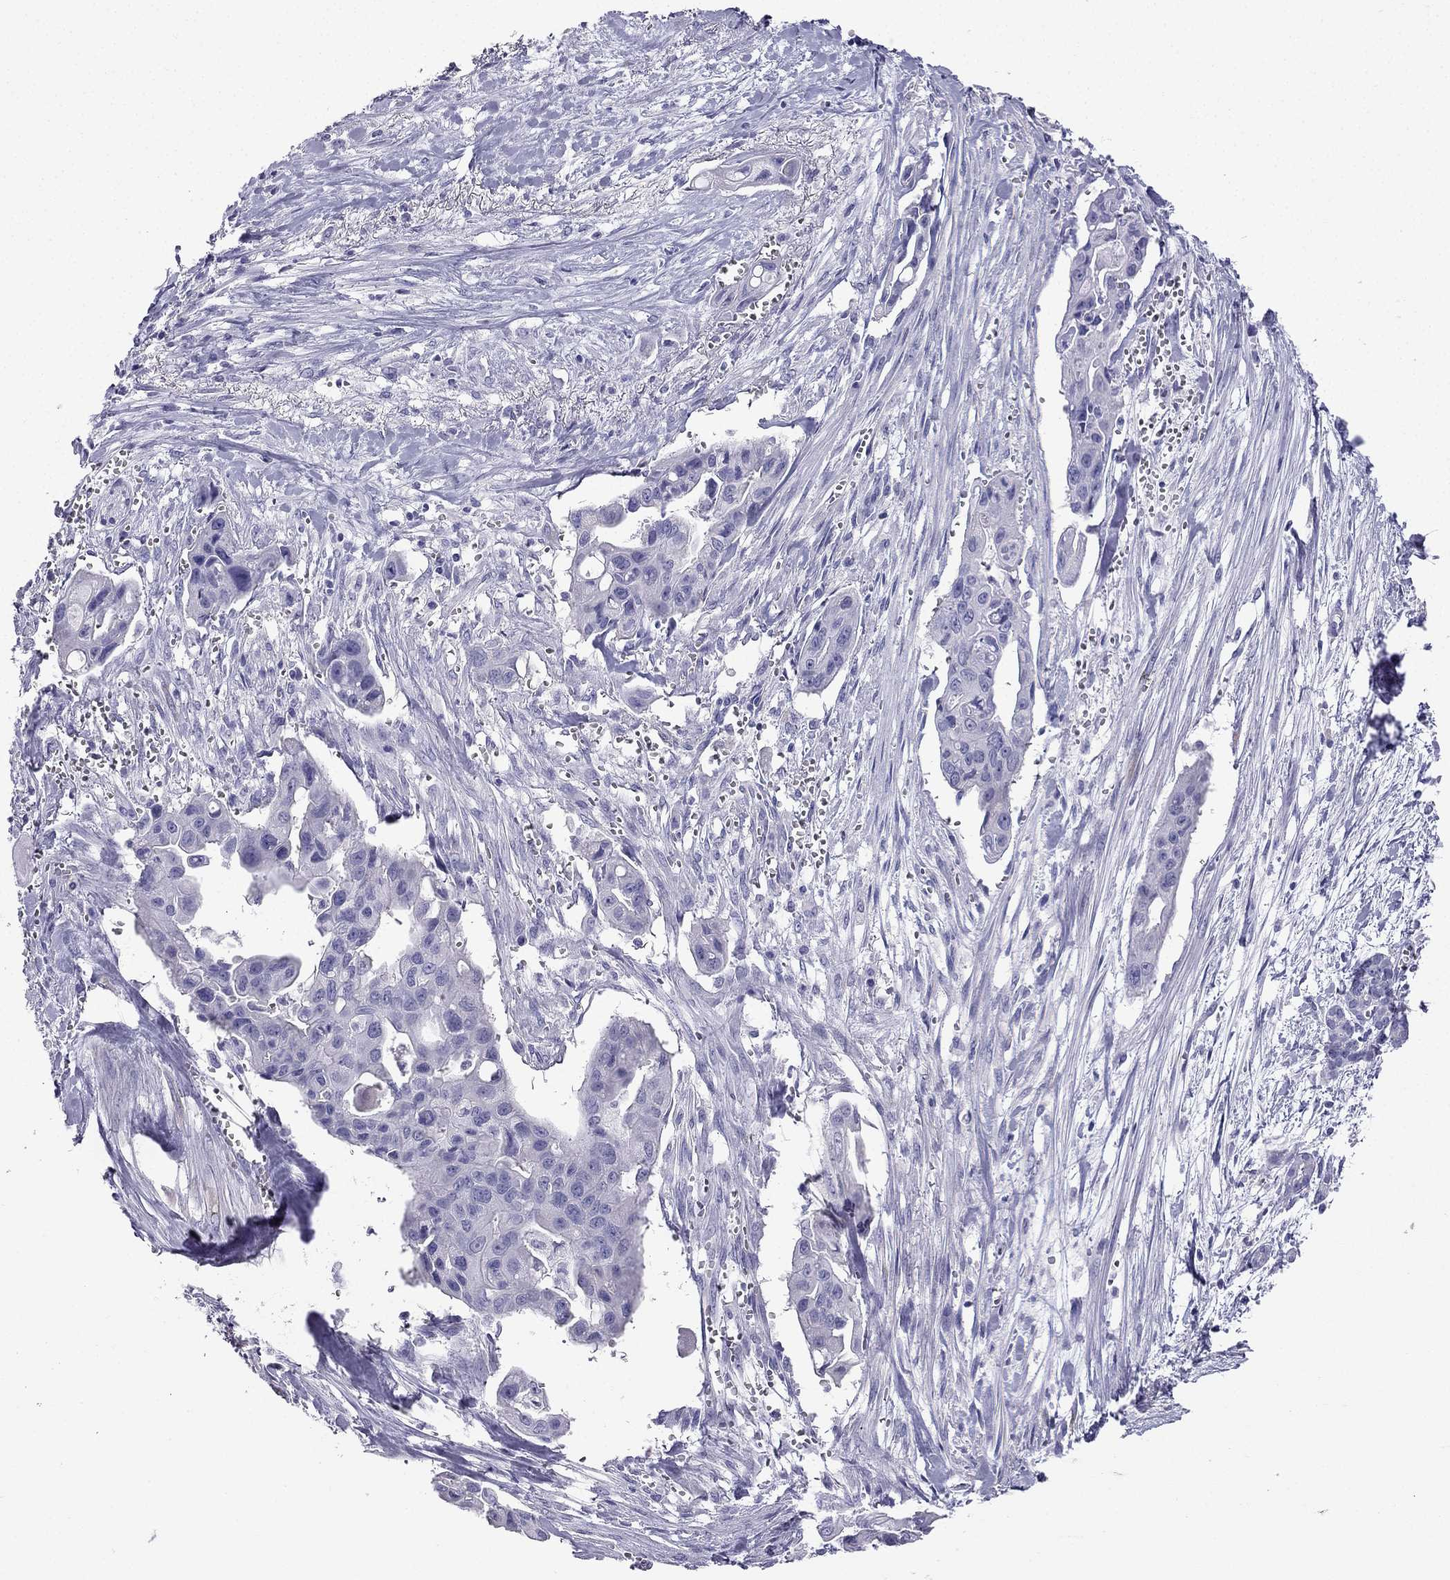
{"staining": {"intensity": "negative", "quantity": "none", "location": "none"}, "tissue": "pancreatic cancer", "cell_type": "Tumor cells", "image_type": "cancer", "snomed": [{"axis": "morphology", "description": "Adenocarcinoma, NOS"}, {"axis": "topography", "description": "Pancreas"}], "caption": "An IHC photomicrograph of pancreatic adenocarcinoma is shown. There is no staining in tumor cells of pancreatic adenocarcinoma.", "gene": "NPTX1", "patient": {"sex": "male", "age": 60}}